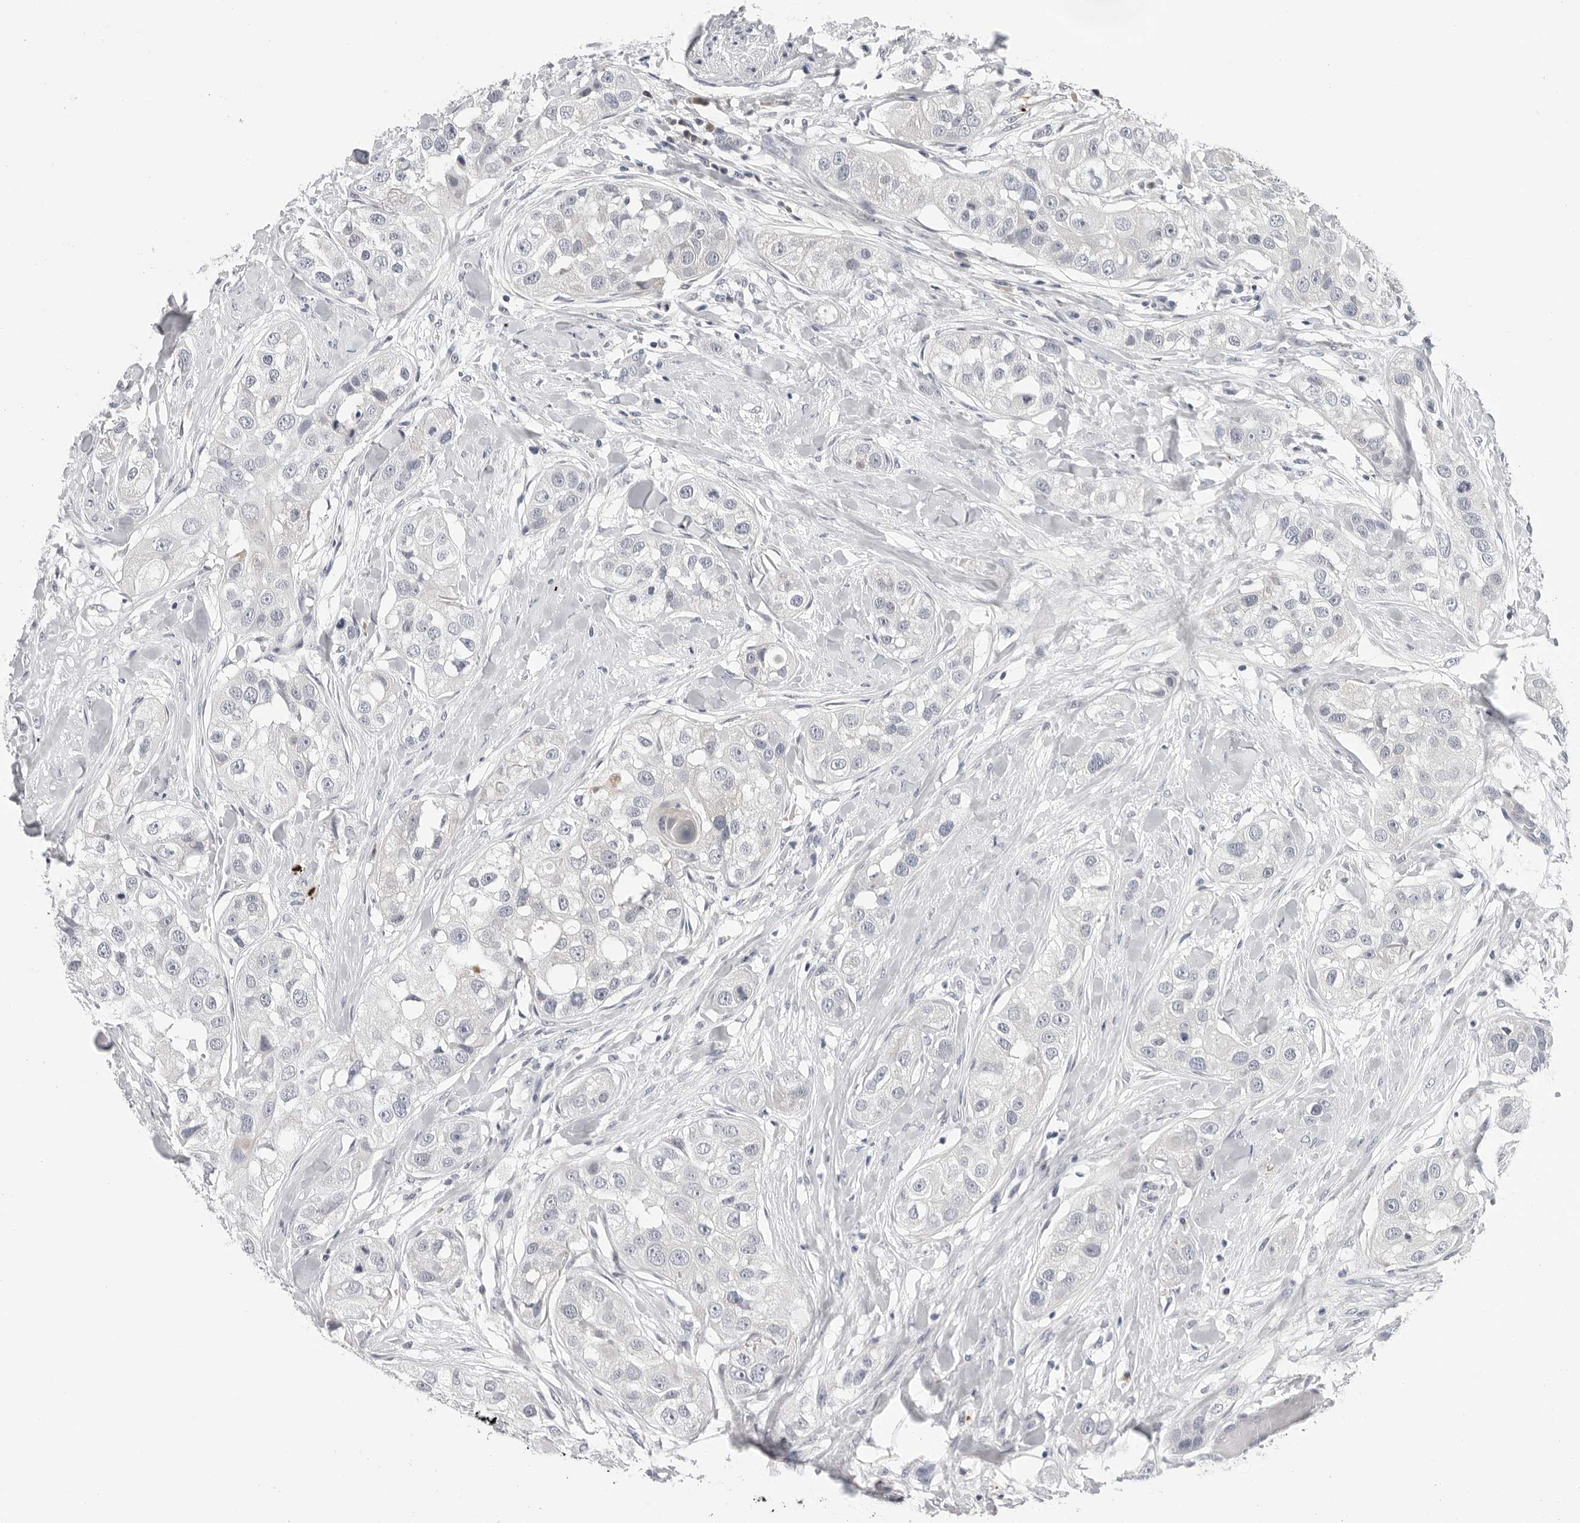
{"staining": {"intensity": "negative", "quantity": "none", "location": "none"}, "tissue": "head and neck cancer", "cell_type": "Tumor cells", "image_type": "cancer", "snomed": [{"axis": "morphology", "description": "Normal tissue, NOS"}, {"axis": "morphology", "description": "Squamous cell carcinoma, NOS"}, {"axis": "topography", "description": "Skeletal muscle"}, {"axis": "topography", "description": "Head-Neck"}], "caption": "Protein analysis of head and neck cancer (squamous cell carcinoma) demonstrates no significant positivity in tumor cells.", "gene": "ZNF502", "patient": {"sex": "male", "age": 51}}